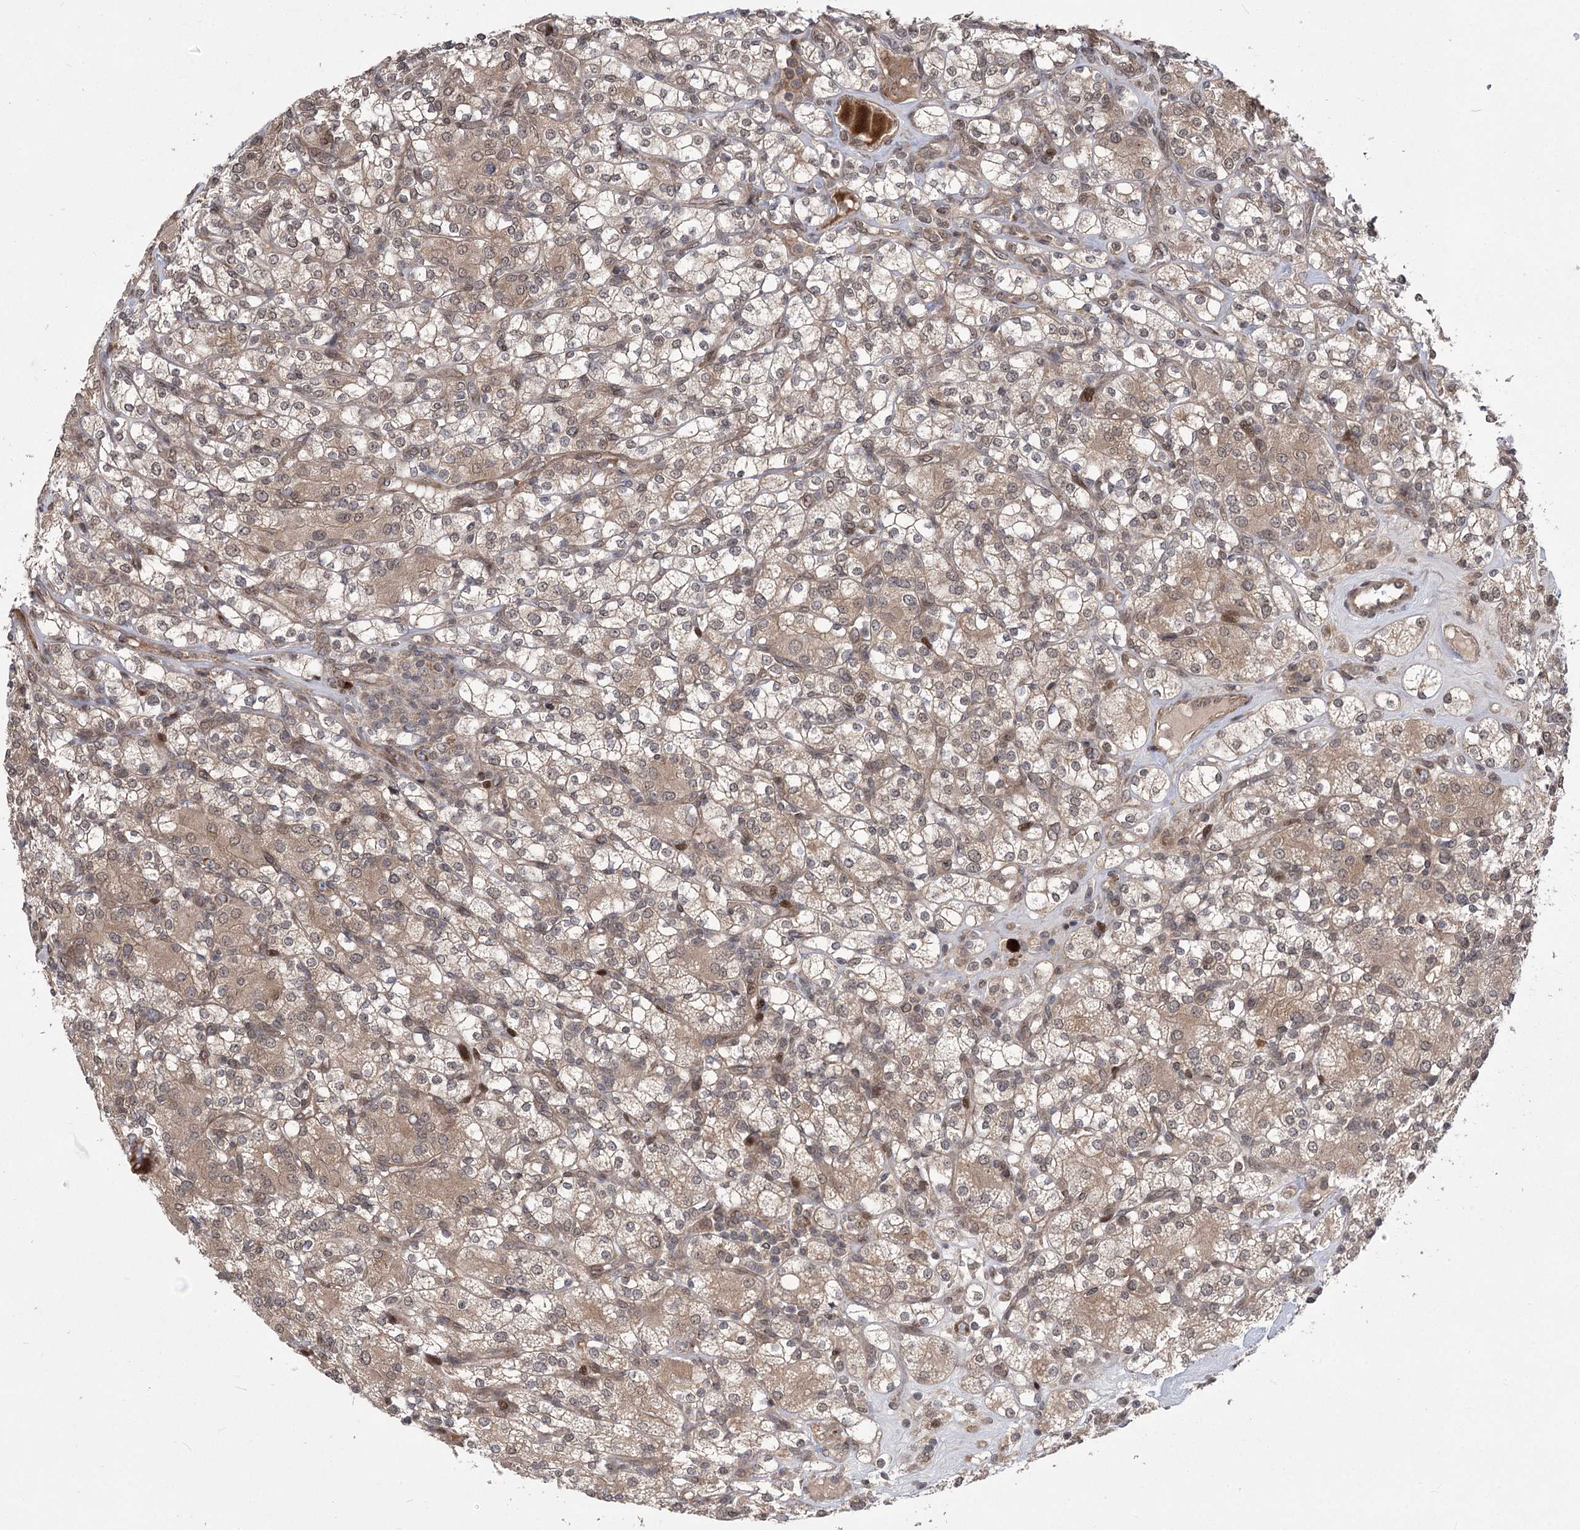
{"staining": {"intensity": "weak", "quantity": ">75%", "location": "cytoplasmic/membranous"}, "tissue": "renal cancer", "cell_type": "Tumor cells", "image_type": "cancer", "snomed": [{"axis": "morphology", "description": "Adenocarcinoma, NOS"}, {"axis": "topography", "description": "Kidney"}], "caption": "Brown immunohistochemical staining in renal cancer shows weak cytoplasmic/membranous staining in approximately >75% of tumor cells. The staining was performed using DAB to visualize the protein expression in brown, while the nuclei were stained in blue with hematoxylin (Magnification: 20x).", "gene": "TENM2", "patient": {"sex": "male", "age": 77}}